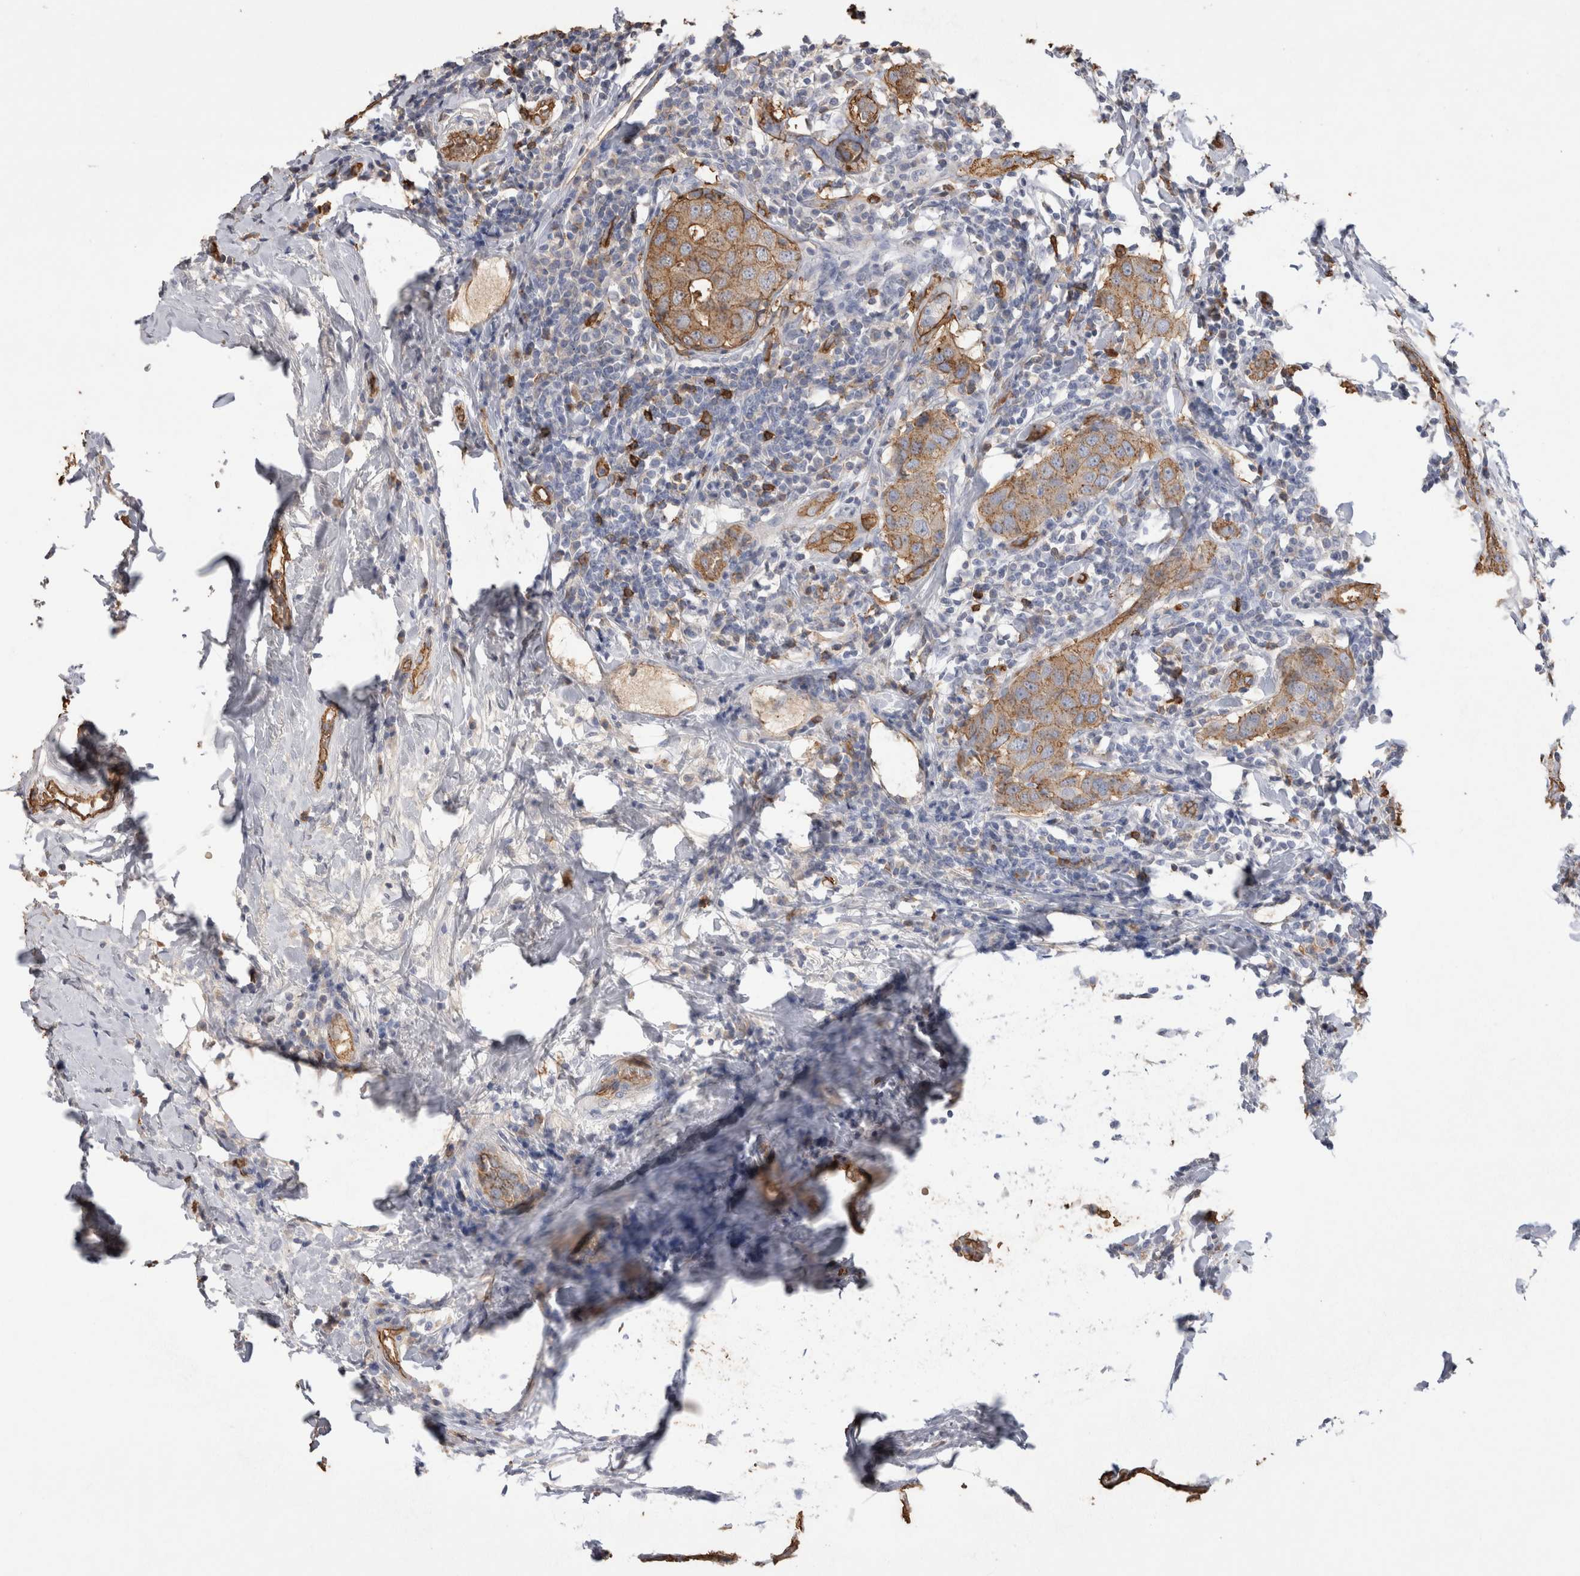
{"staining": {"intensity": "weak", "quantity": ">75%", "location": "cytoplasmic/membranous"}, "tissue": "breast cancer", "cell_type": "Tumor cells", "image_type": "cancer", "snomed": [{"axis": "morphology", "description": "Duct carcinoma"}, {"axis": "topography", "description": "Breast"}], "caption": "Protein staining of invasive ductal carcinoma (breast) tissue demonstrates weak cytoplasmic/membranous staining in about >75% of tumor cells.", "gene": "IL17RC", "patient": {"sex": "female", "age": 27}}